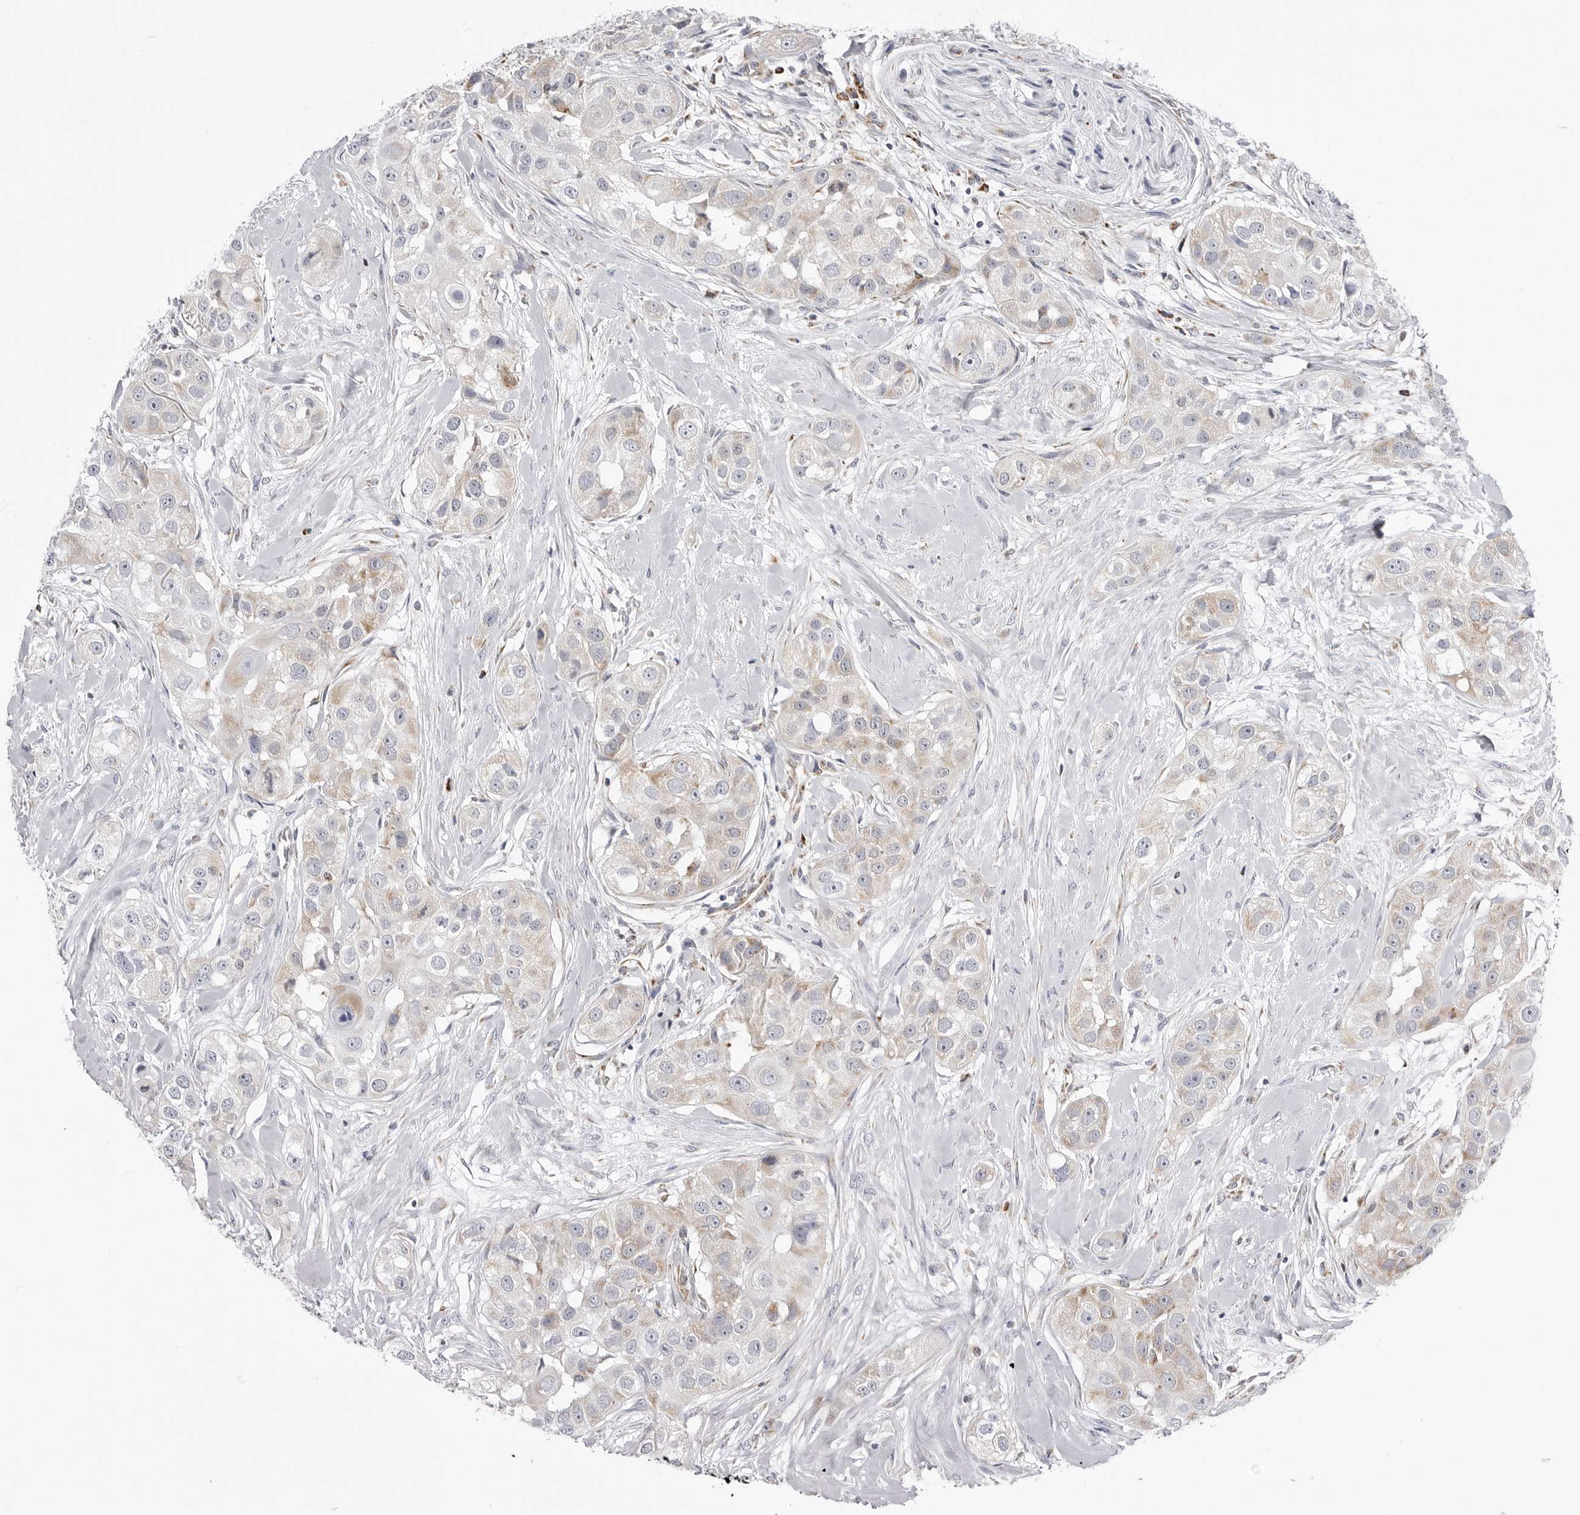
{"staining": {"intensity": "weak", "quantity": "<25%", "location": "cytoplasmic/membranous"}, "tissue": "head and neck cancer", "cell_type": "Tumor cells", "image_type": "cancer", "snomed": [{"axis": "morphology", "description": "Normal tissue, NOS"}, {"axis": "morphology", "description": "Squamous cell carcinoma, NOS"}, {"axis": "topography", "description": "Skeletal muscle"}, {"axis": "topography", "description": "Head-Neck"}], "caption": "A high-resolution photomicrograph shows IHC staining of head and neck cancer, which reveals no significant expression in tumor cells.", "gene": "FH", "patient": {"sex": "male", "age": 51}}